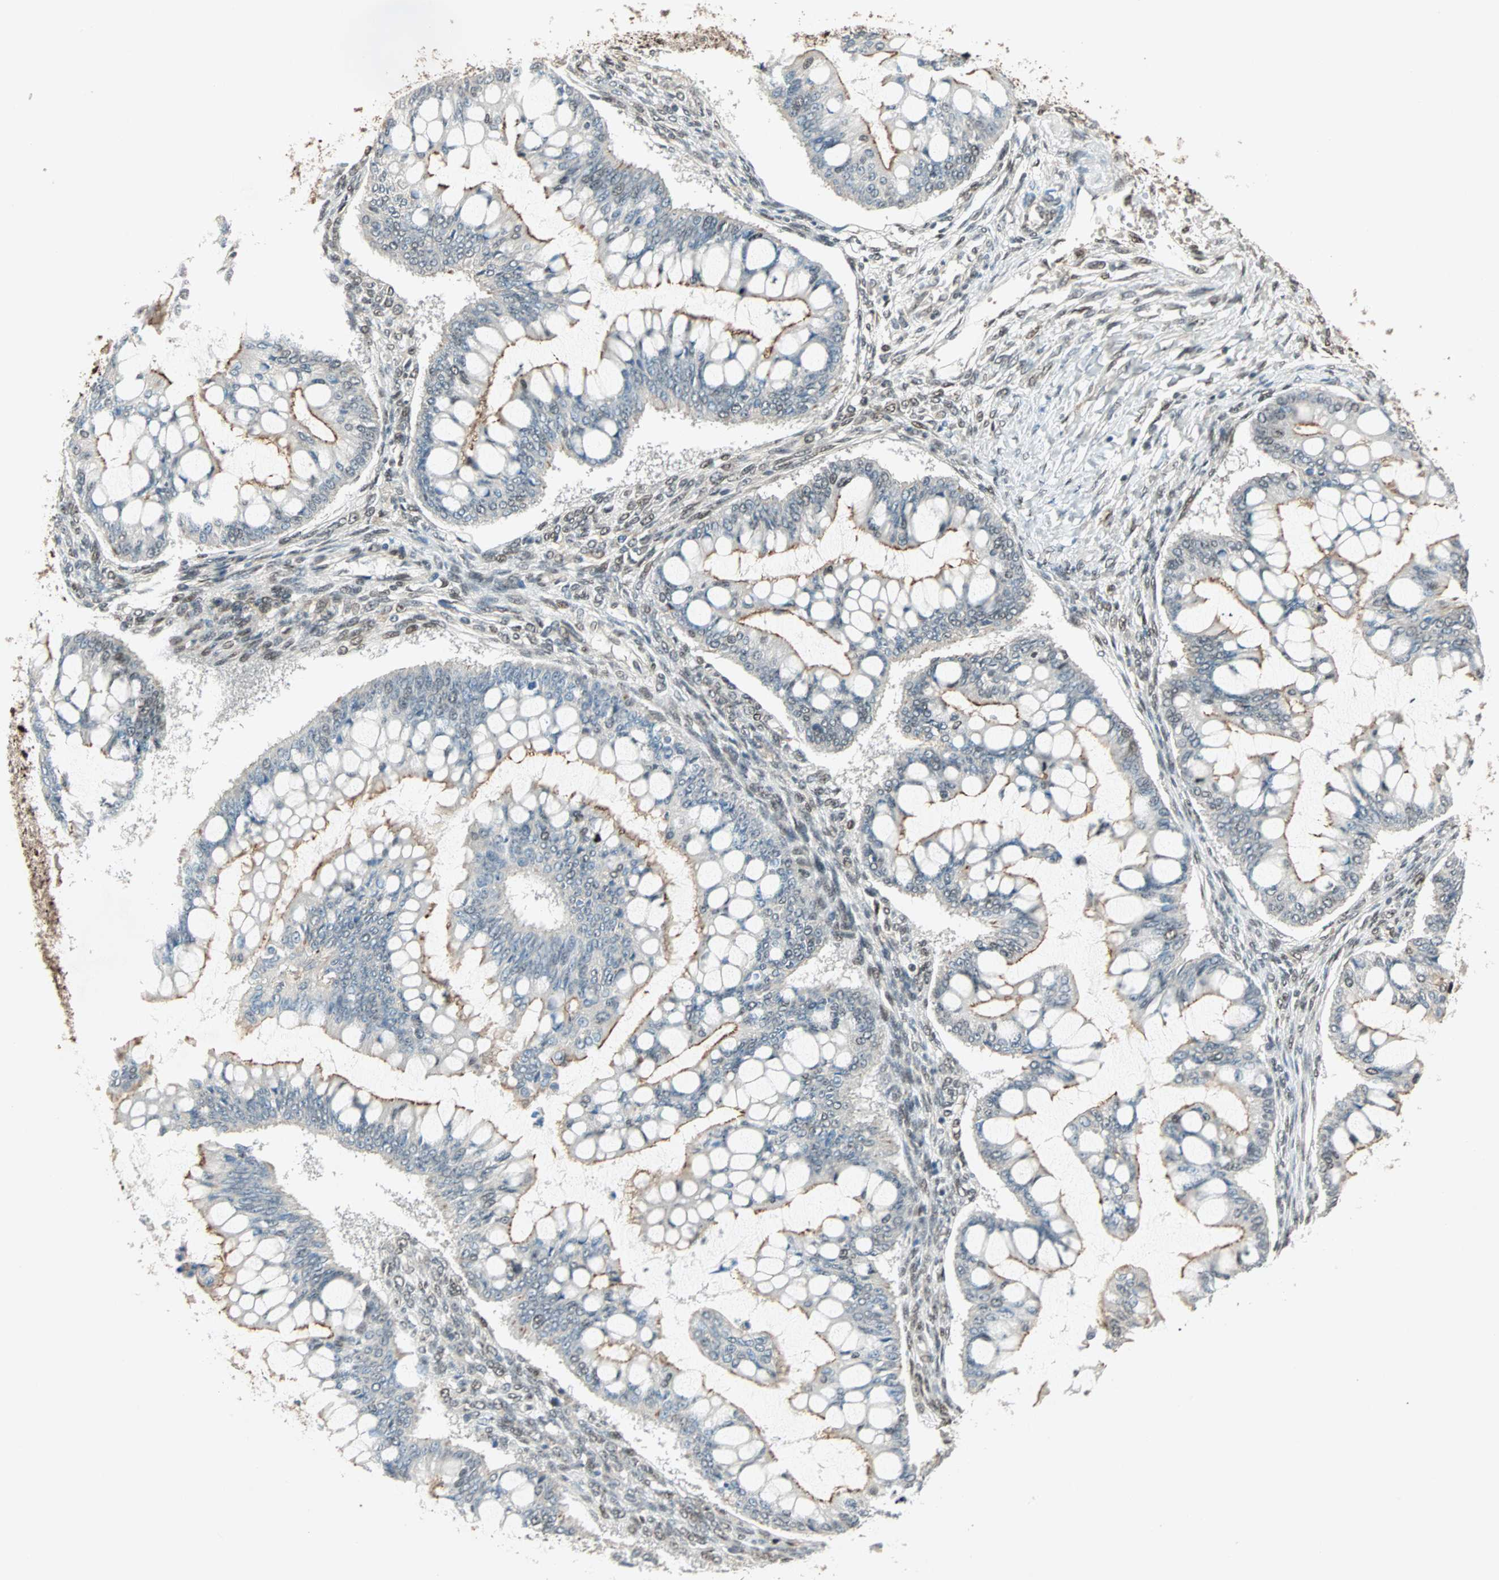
{"staining": {"intensity": "moderate", "quantity": "<25%", "location": "cytoplasmic/membranous"}, "tissue": "ovarian cancer", "cell_type": "Tumor cells", "image_type": "cancer", "snomed": [{"axis": "morphology", "description": "Cystadenocarcinoma, mucinous, NOS"}, {"axis": "topography", "description": "Ovary"}], "caption": "Brown immunohistochemical staining in ovarian cancer demonstrates moderate cytoplasmic/membranous expression in approximately <25% of tumor cells. Using DAB (brown) and hematoxylin (blue) stains, captured at high magnification using brightfield microscopy.", "gene": "MDC1", "patient": {"sex": "female", "age": 73}}